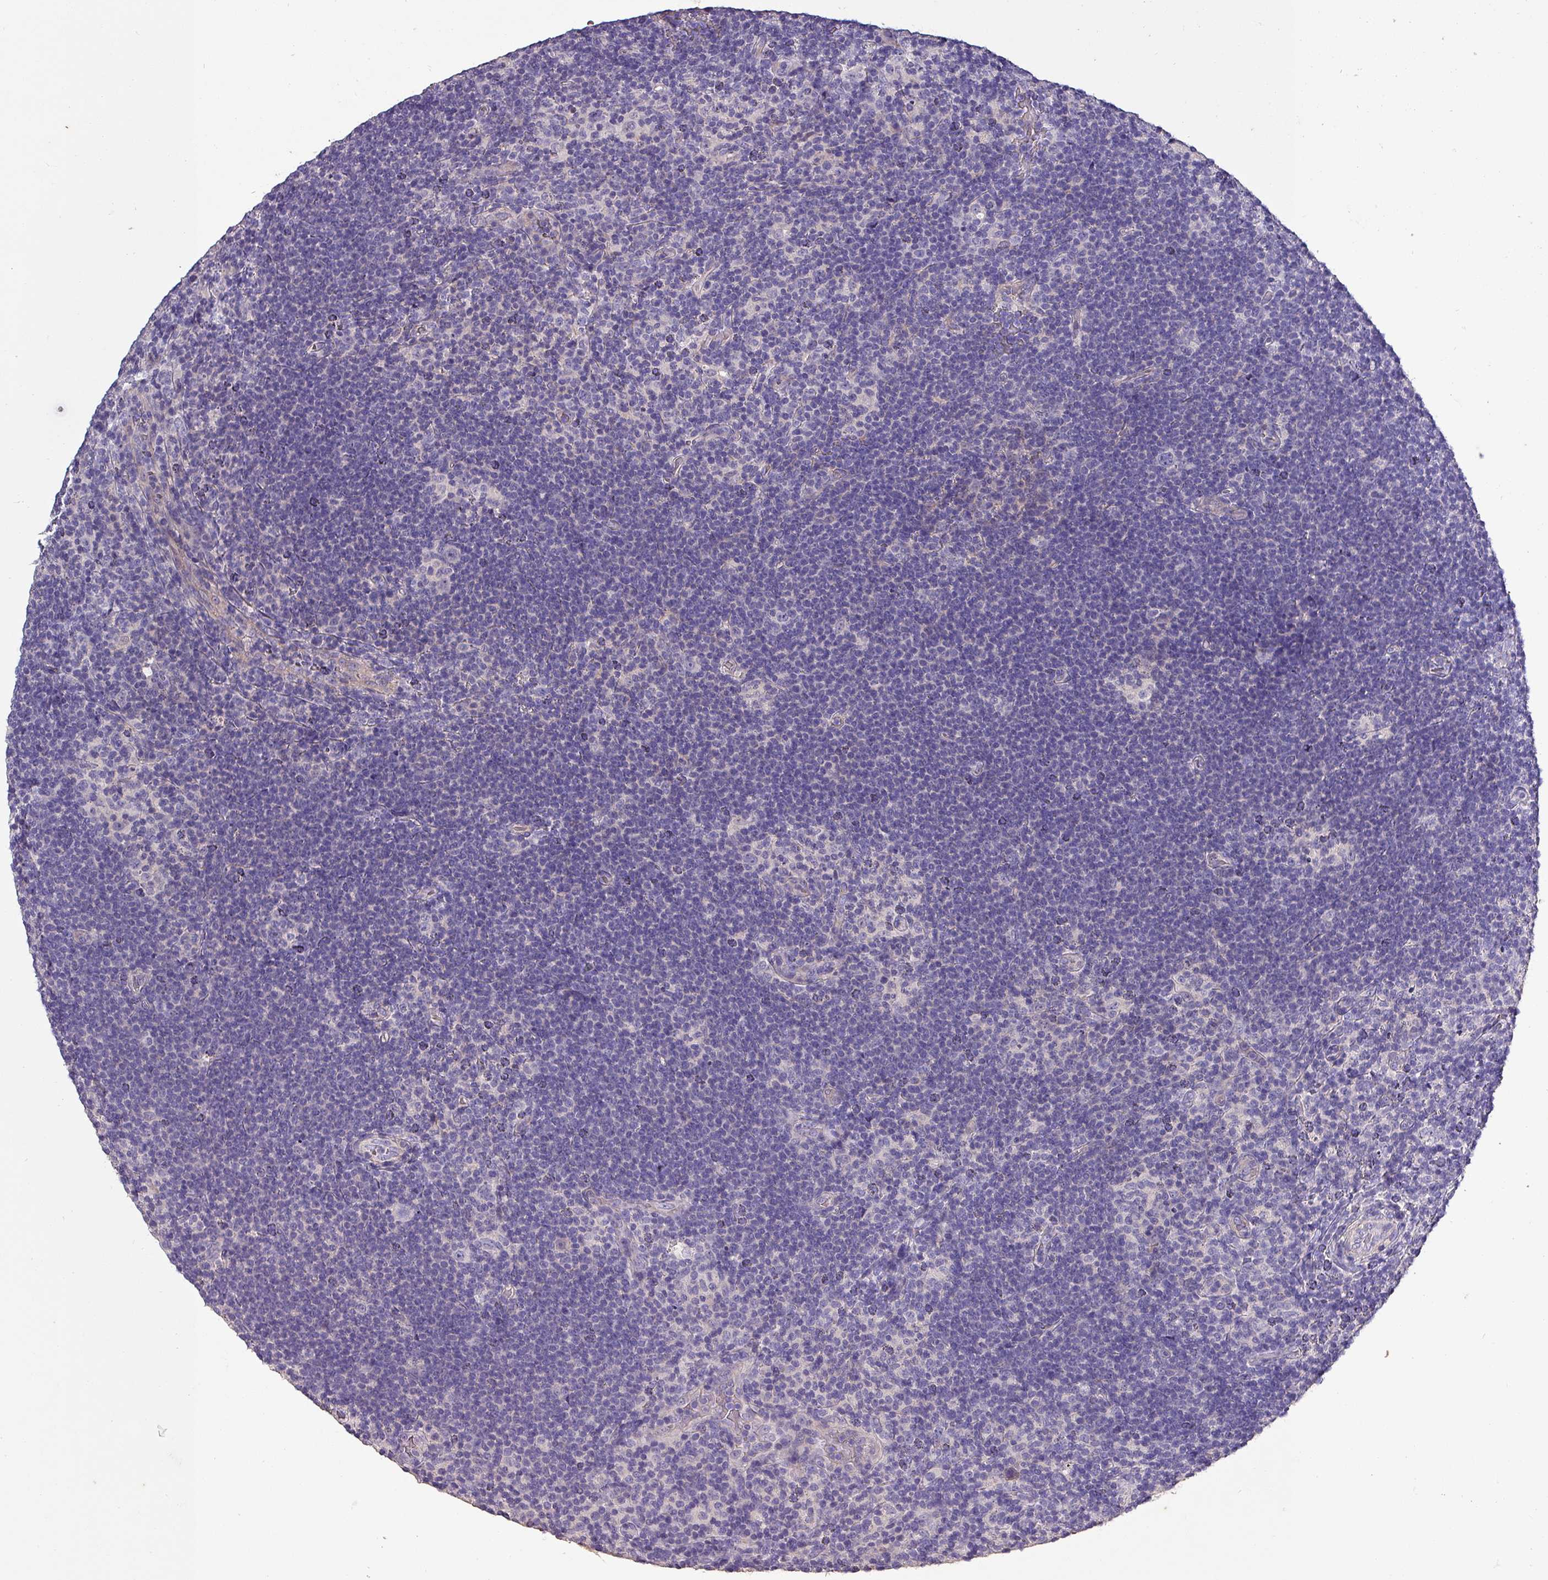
{"staining": {"intensity": "negative", "quantity": "none", "location": "none"}, "tissue": "lymphoma", "cell_type": "Tumor cells", "image_type": "cancer", "snomed": [{"axis": "morphology", "description": "Hodgkin's disease, NOS"}, {"axis": "topography", "description": "Lymph node"}], "caption": "Immunohistochemical staining of Hodgkin's disease shows no significant staining in tumor cells.", "gene": "HTRA4", "patient": {"sex": "female", "age": 57}}